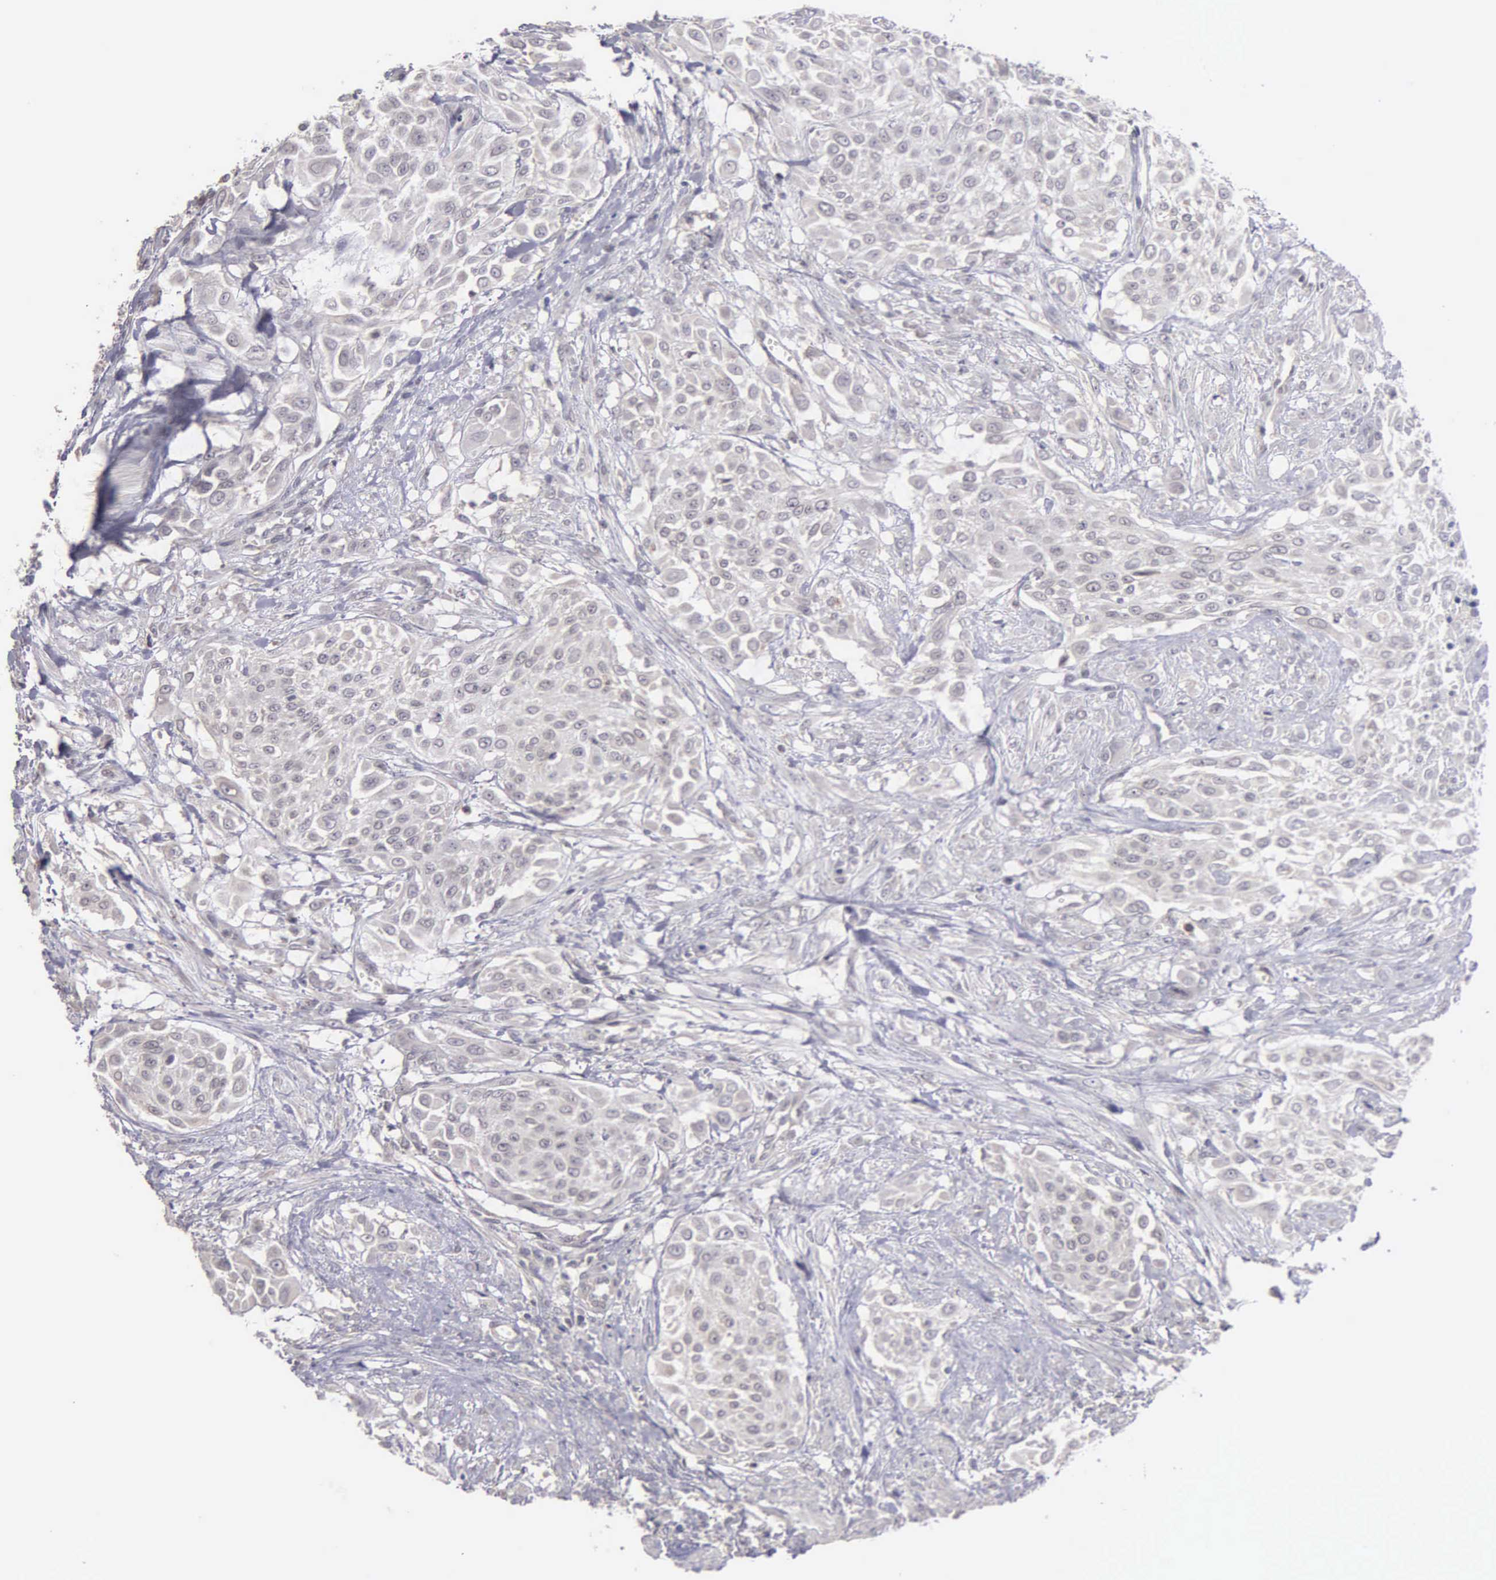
{"staining": {"intensity": "negative", "quantity": "none", "location": "none"}, "tissue": "urothelial cancer", "cell_type": "Tumor cells", "image_type": "cancer", "snomed": [{"axis": "morphology", "description": "Urothelial carcinoma, High grade"}, {"axis": "topography", "description": "Urinary bladder"}], "caption": "IHC photomicrograph of neoplastic tissue: human urothelial cancer stained with DAB demonstrates no significant protein positivity in tumor cells.", "gene": "BRD1", "patient": {"sex": "male", "age": 57}}